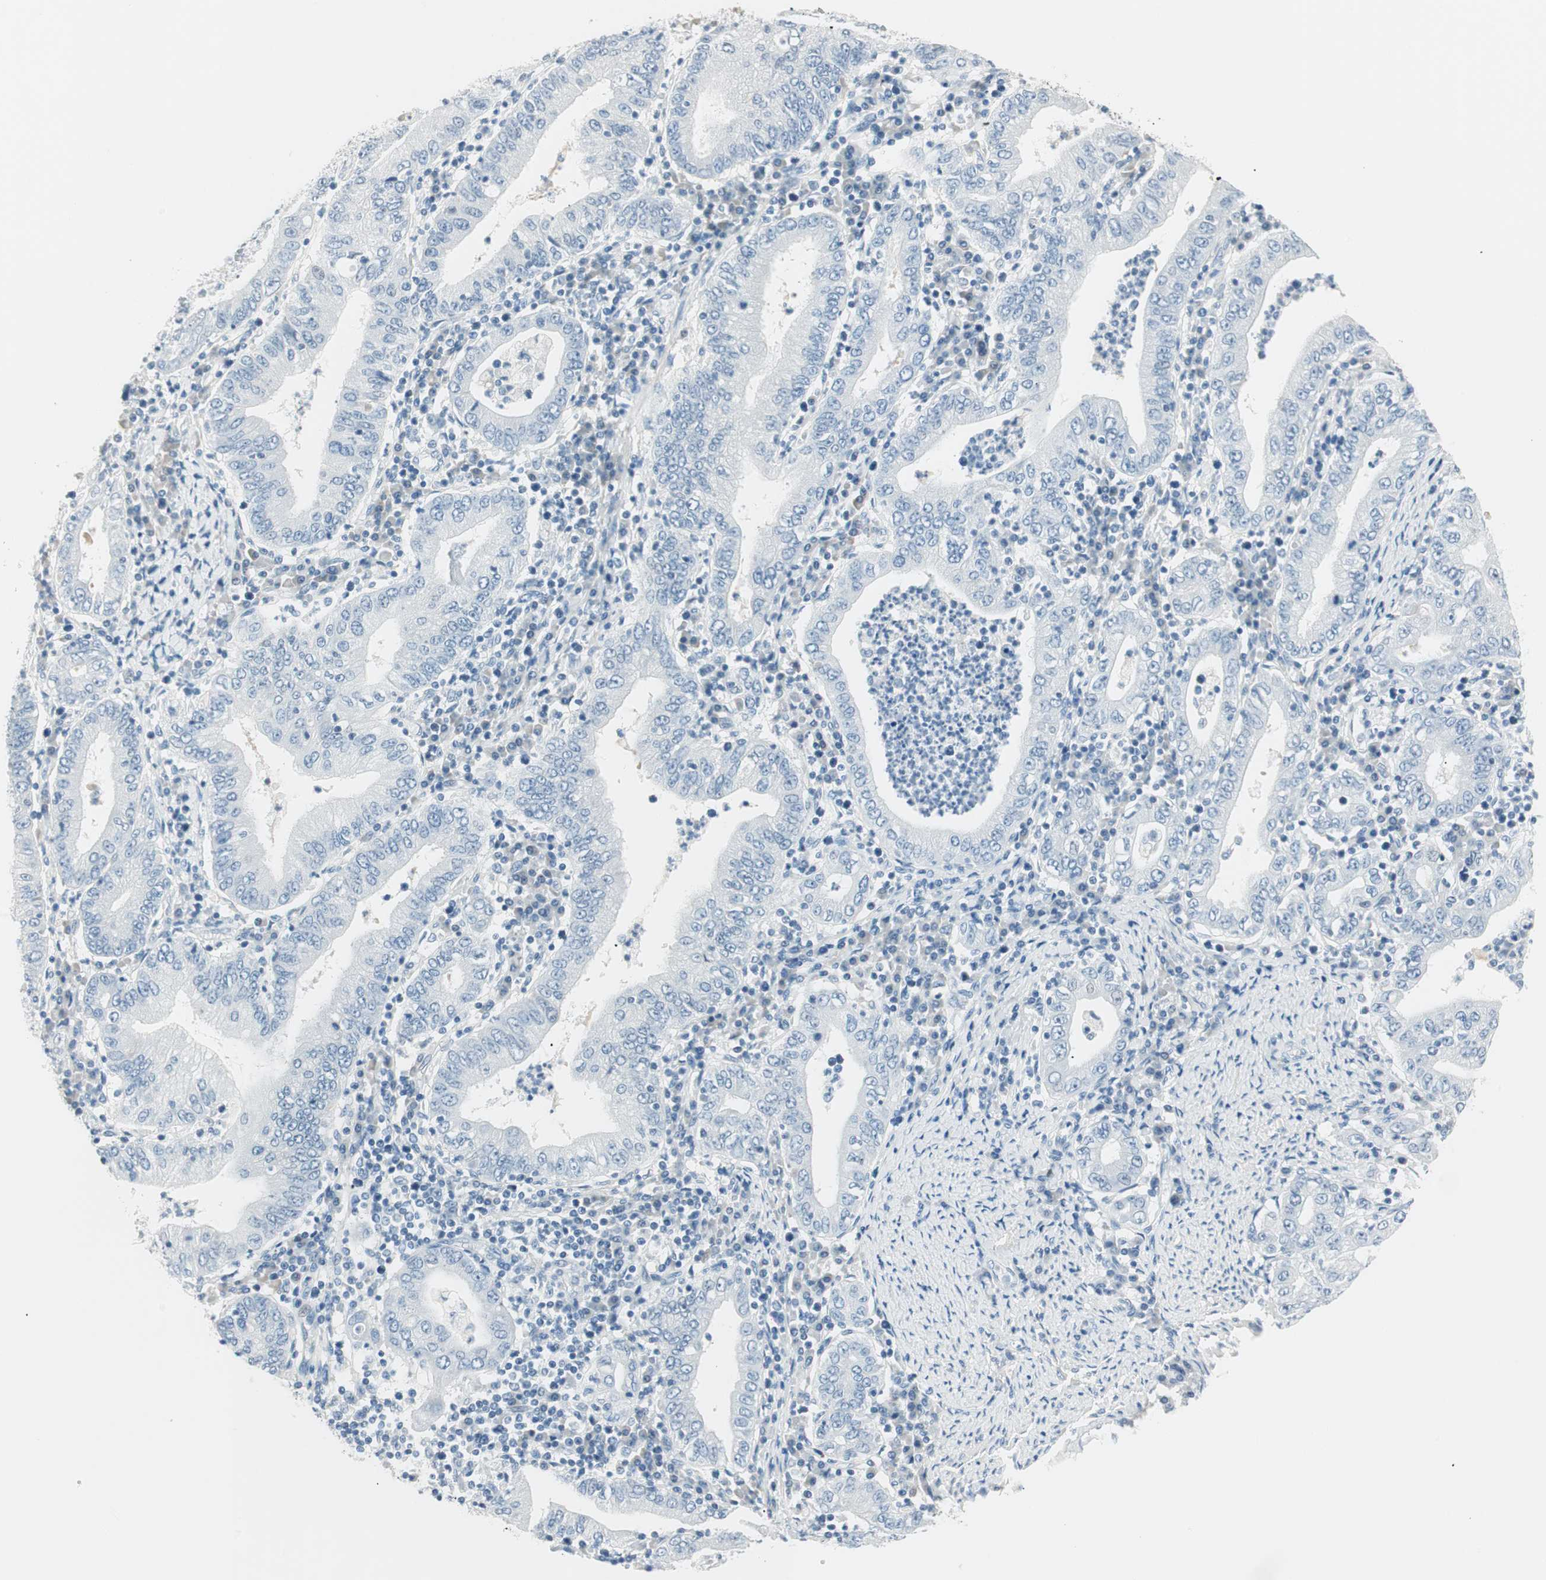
{"staining": {"intensity": "negative", "quantity": "none", "location": "none"}, "tissue": "stomach cancer", "cell_type": "Tumor cells", "image_type": "cancer", "snomed": [{"axis": "morphology", "description": "Normal tissue, NOS"}, {"axis": "morphology", "description": "Adenocarcinoma, NOS"}, {"axis": "topography", "description": "Esophagus"}, {"axis": "topography", "description": "Stomach, upper"}, {"axis": "topography", "description": "Peripheral nerve tissue"}], "caption": "This is an immunohistochemistry histopathology image of human stomach cancer (adenocarcinoma). There is no staining in tumor cells.", "gene": "HOXB13", "patient": {"sex": "male", "age": 62}}